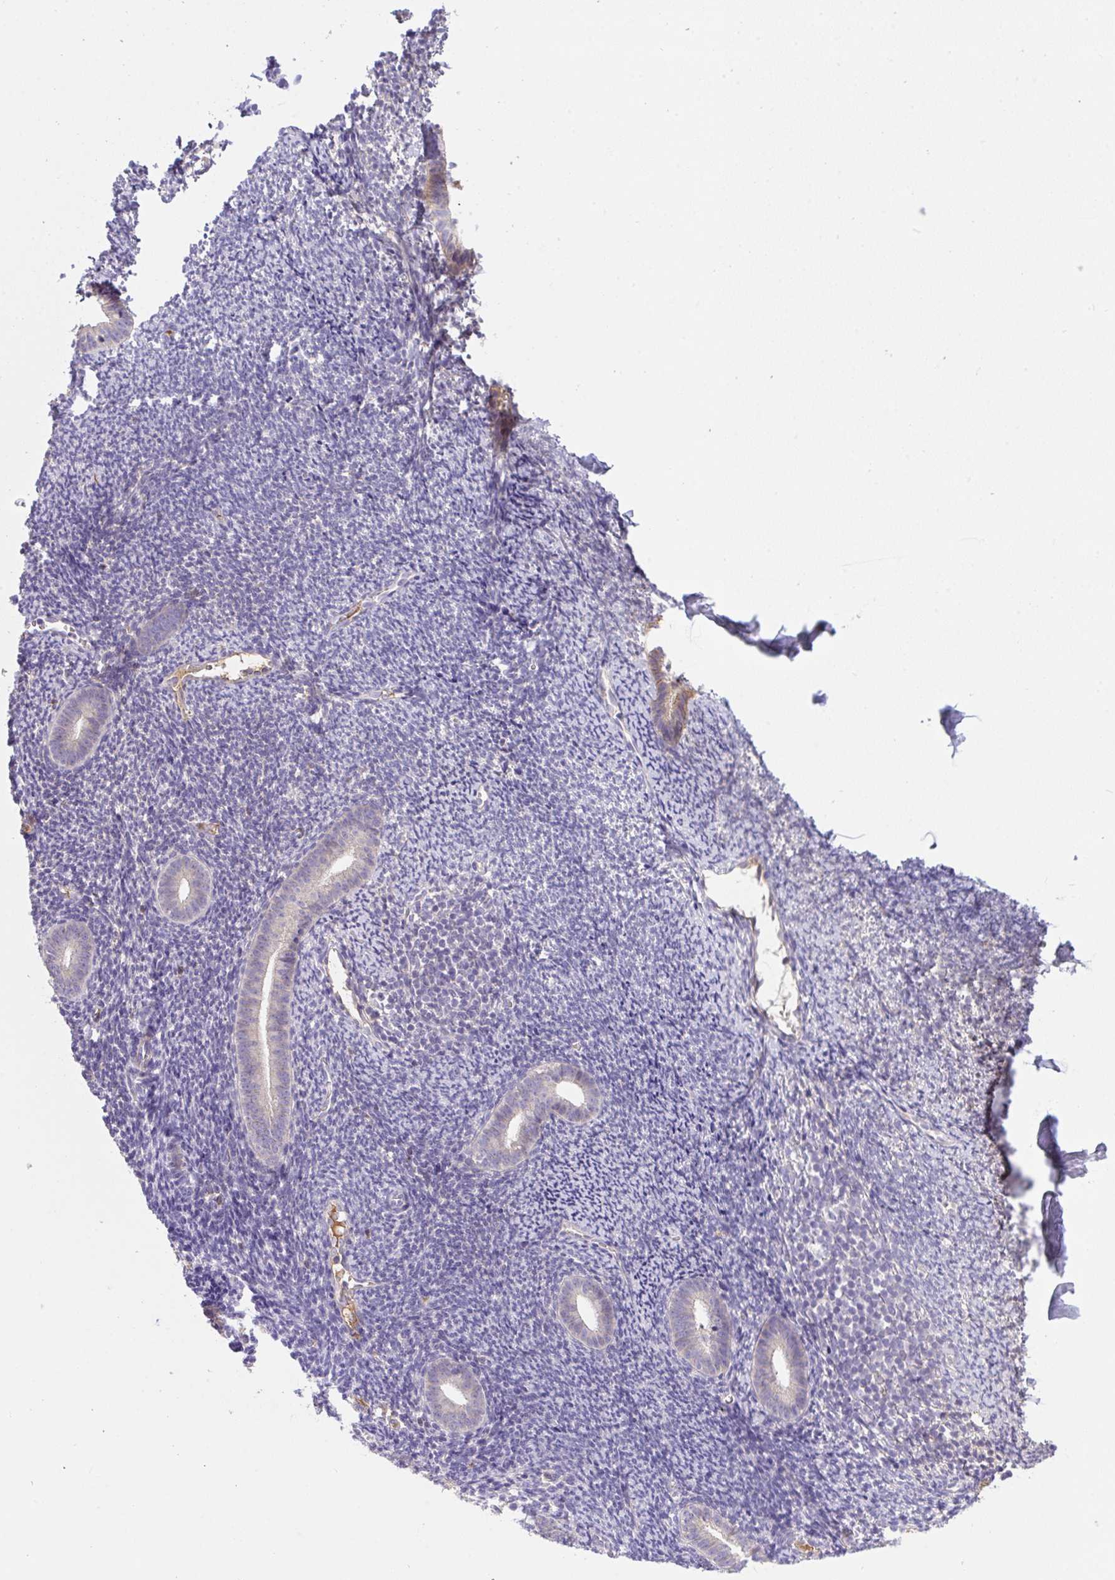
{"staining": {"intensity": "negative", "quantity": "none", "location": "none"}, "tissue": "endometrium", "cell_type": "Cells in endometrial stroma", "image_type": "normal", "snomed": [{"axis": "morphology", "description": "Normal tissue, NOS"}, {"axis": "topography", "description": "Endometrium"}], "caption": "Endometrium was stained to show a protein in brown. There is no significant positivity in cells in endometrial stroma. Nuclei are stained in blue.", "gene": "ZNF581", "patient": {"sex": "female", "age": 39}}